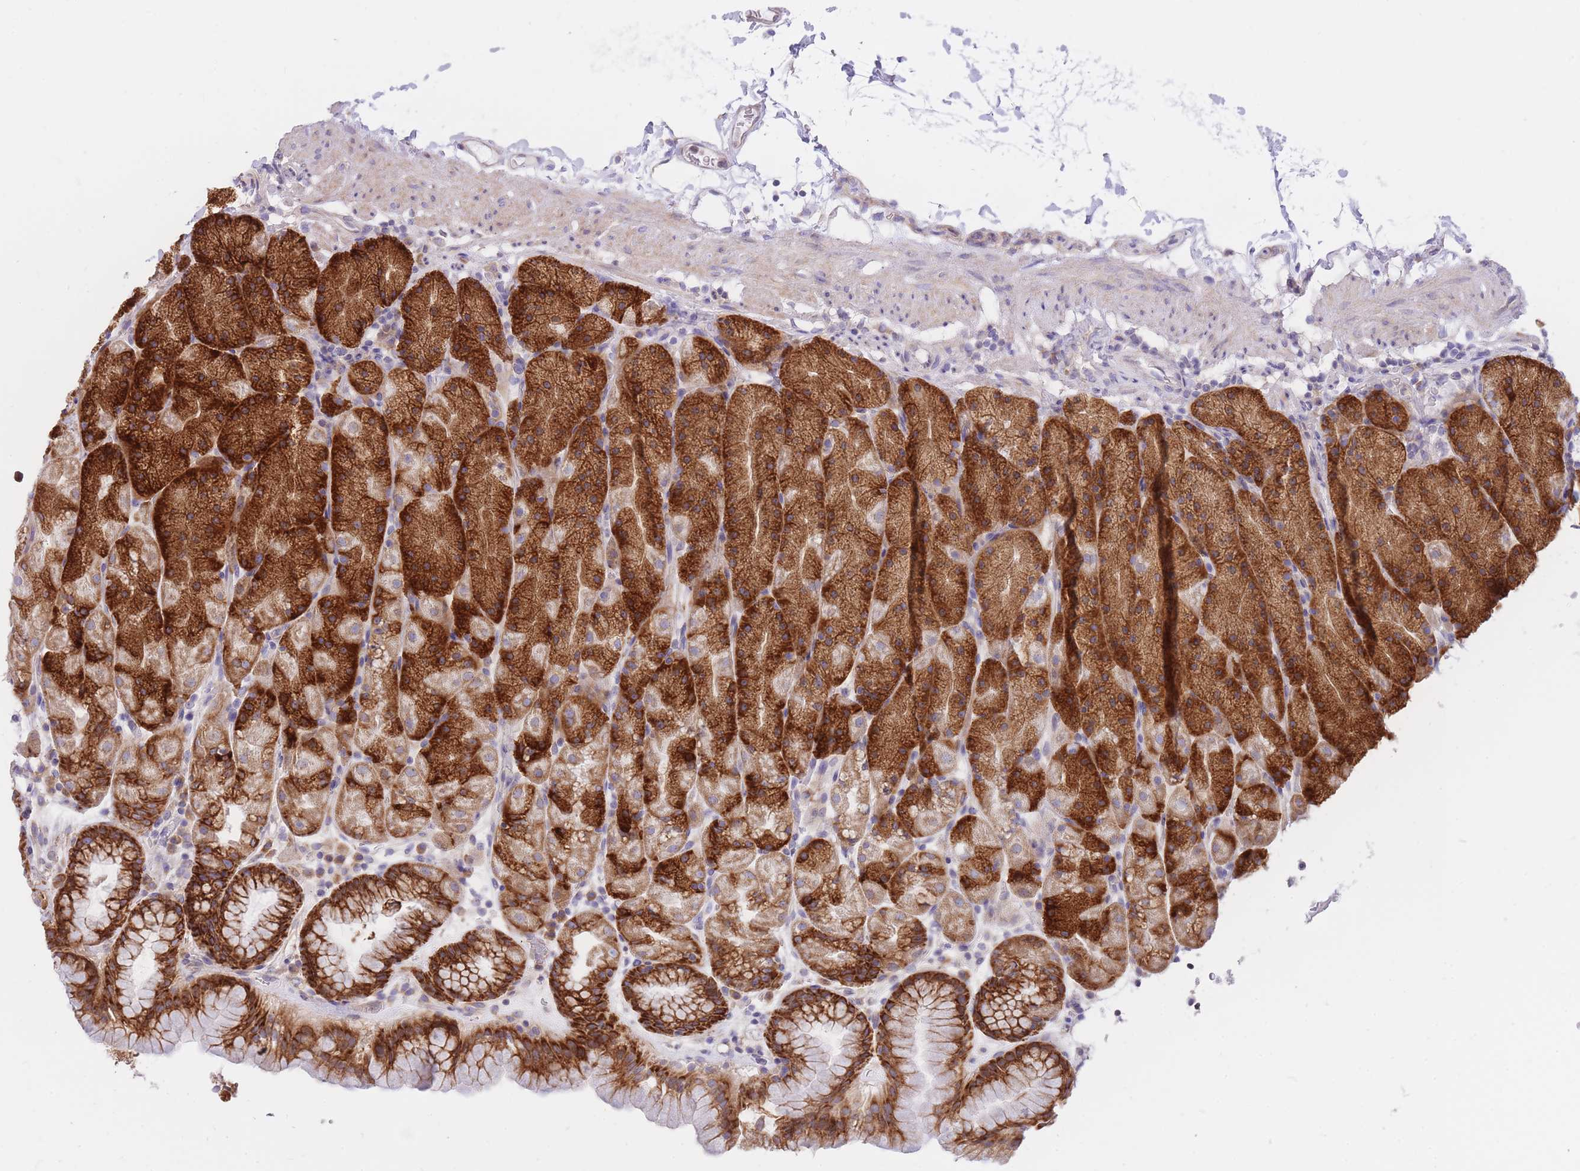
{"staining": {"intensity": "strong", "quantity": "25%-75%", "location": "cytoplasmic/membranous"}, "tissue": "stomach", "cell_type": "Glandular cells", "image_type": "normal", "snomed": [{"axis": "morphology", "description": "Normal tissue, NOS"}, {"axis": "topography", "description": "Stomach, upper"}, {"axis": "topography", "description": "Stomach, lower"}], "caption": "Glandular cells demonstrate strong cytoplasmic/membranous staining in about 25%-75% of cells in unremarkable stomach. (DAB (3,3'-diaminobenzidine) = brown stain, brightfield microscopy at high magnification).", "gene": "GBP7", "patient": {"sex": "male", "age": 67}}